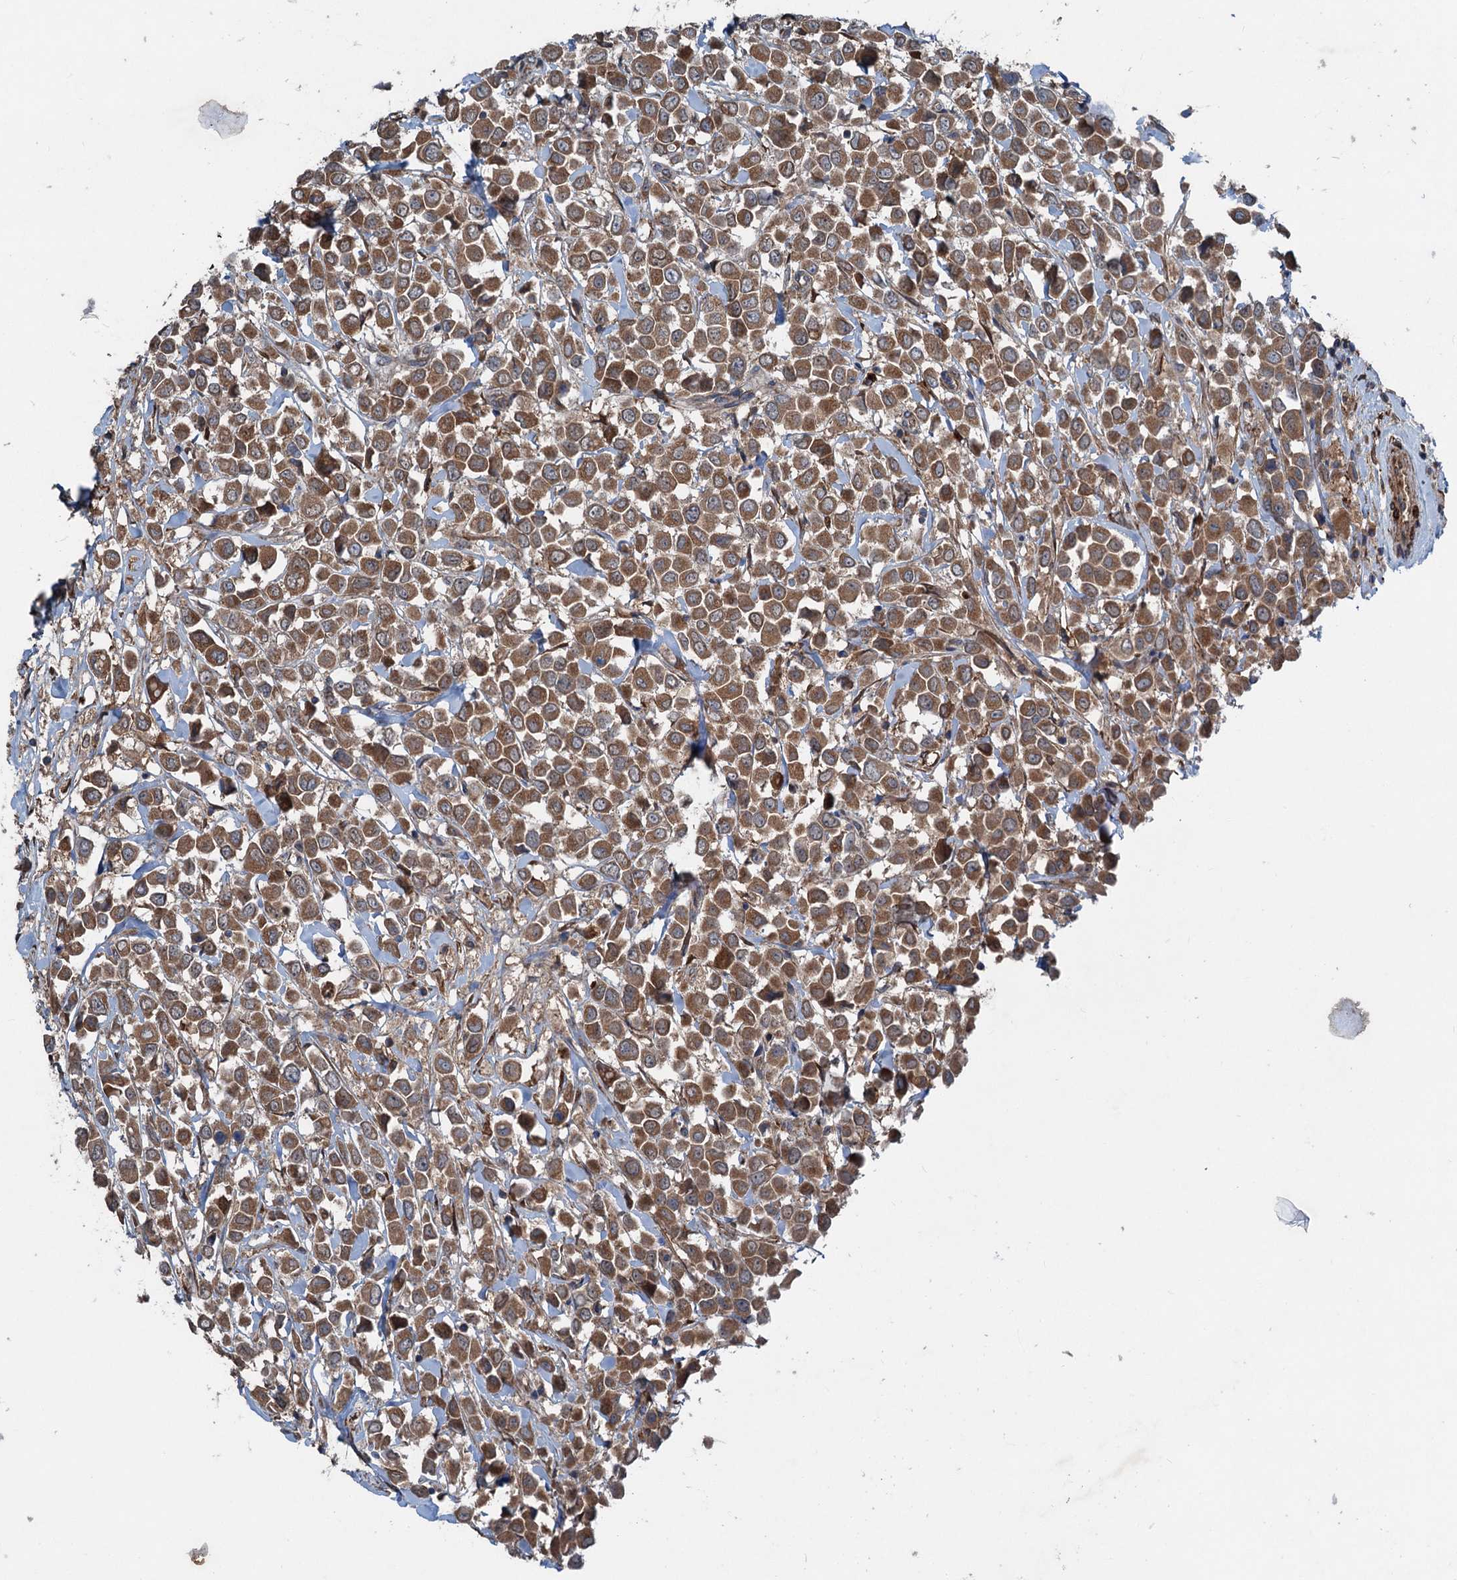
{"staining": {"intensity": "moderate", "quantity": ">75%", "location": "cytoplasmic/membranous"}, "tissue": "breast cancer", "cell_type": "Tumor cells", "image_type": "cancer", "snomed": [{"axis": "morphology", "description": "Duct carcinoma"}, {"axis": "topography", "description": "Breast"}], "caption": "Protein staining of breast cancer (infiltrating ductal carcinoma) tissue exhibits moderate cytoplasmic/membranous staining in approximately >75% of tumor cells. The protein is shown in brown color, while the nuclei are stained blue.", "gene": "CALCOCO1", "patient": {"sex": "female", "age": 61}}